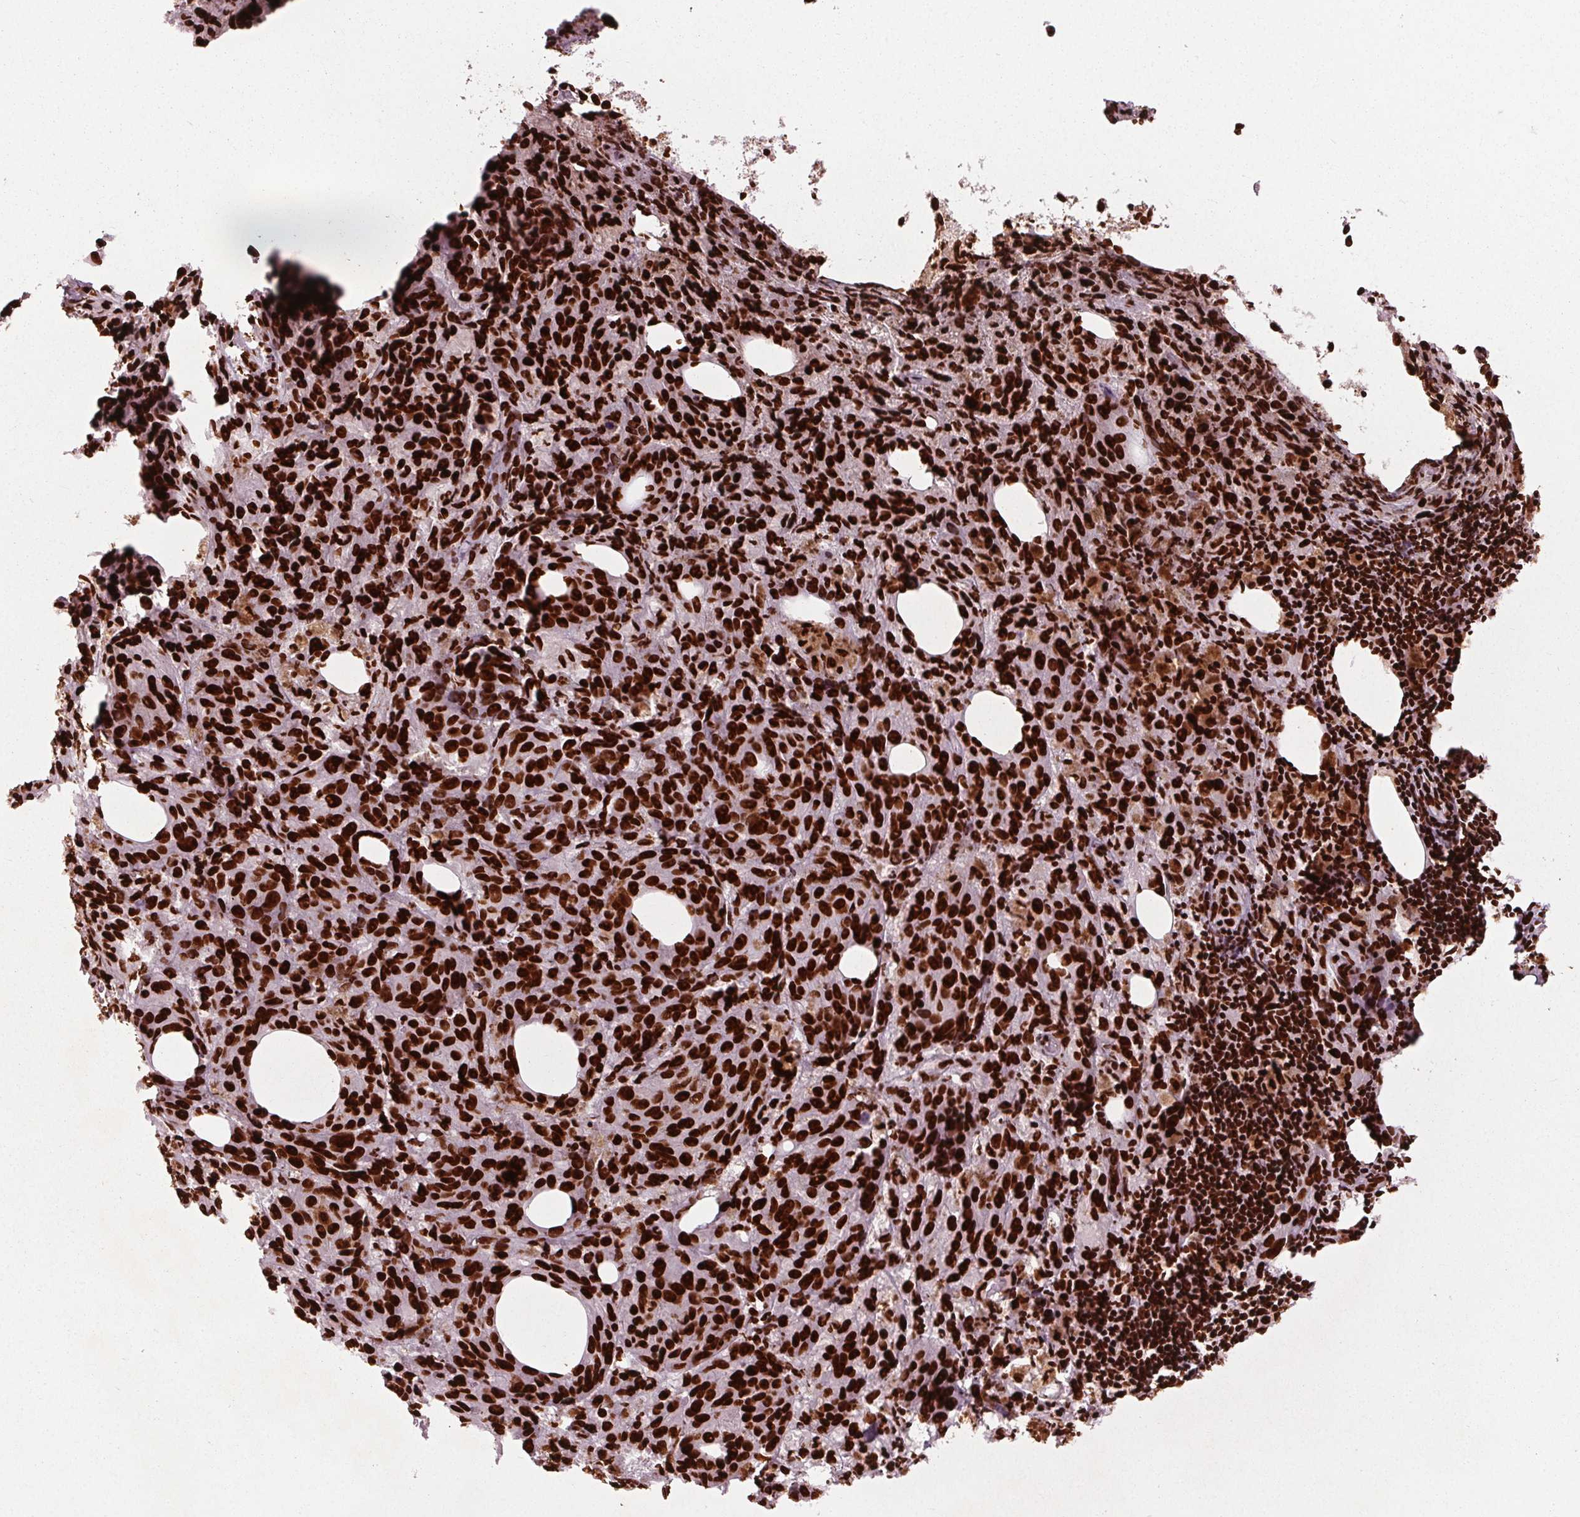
{"staining": {"intensity": "strong", "quantity": ">75%", "location": "nuclear"}, "tissue": "melanoma", "cell_type": "Tumor cells", "image_type": "cancer", "snomed": [{"axis": "morphology", "description": "Malignant melanoma, NOS"}, {"axis": "topography", "description": "Skin"}], "caption": "Malignant melanoma stained with a protein marker displays strong staining in tumor cells.", "gene": "BRD4", "patient": {"sex": "female", "age": 34}}